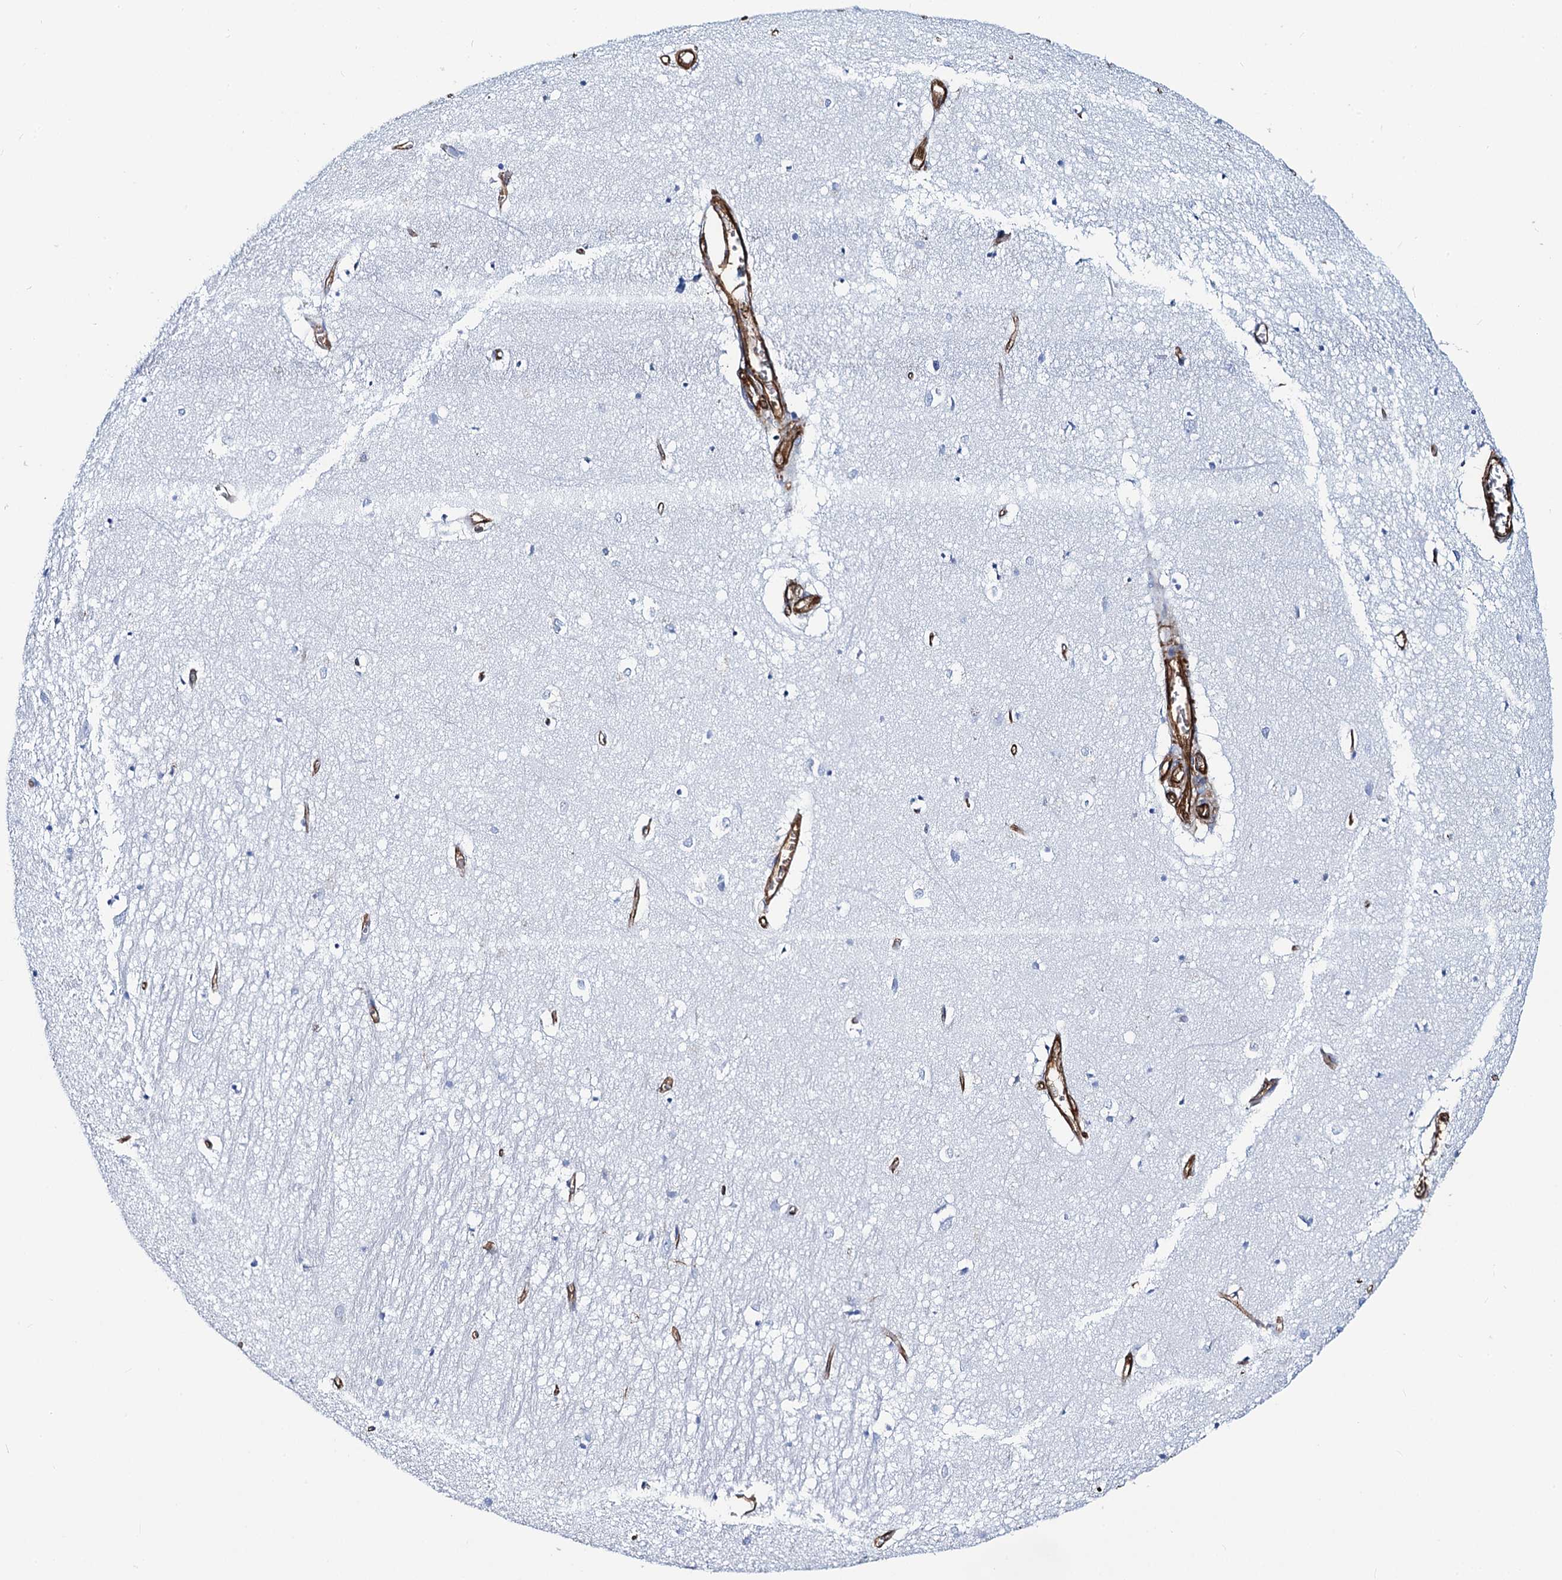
{"staining": {"intensity": "negative", "quantity": "none", "location": "none"}, "tissue": "hippocampus", "cell_type": "Glial cells", "image_type": "normal", "snomed": [{"axis": "morphology", "description": "Normal tissue, NOS"}, {"axis": "topography", "description": "Hippocampus"}], "caption": "Immunohistochemistry (IHC) micrograph of benign hippocampus: human hippocampus stained with DAB exhibits no significant protein expression in glial cells. Brightfield microscopy of IHC stained with DAB (brown) and hematoxylin (blue), captured at high magnification.", "gene": "PGM2", "patient": {"sex": "female", "age": 64}}